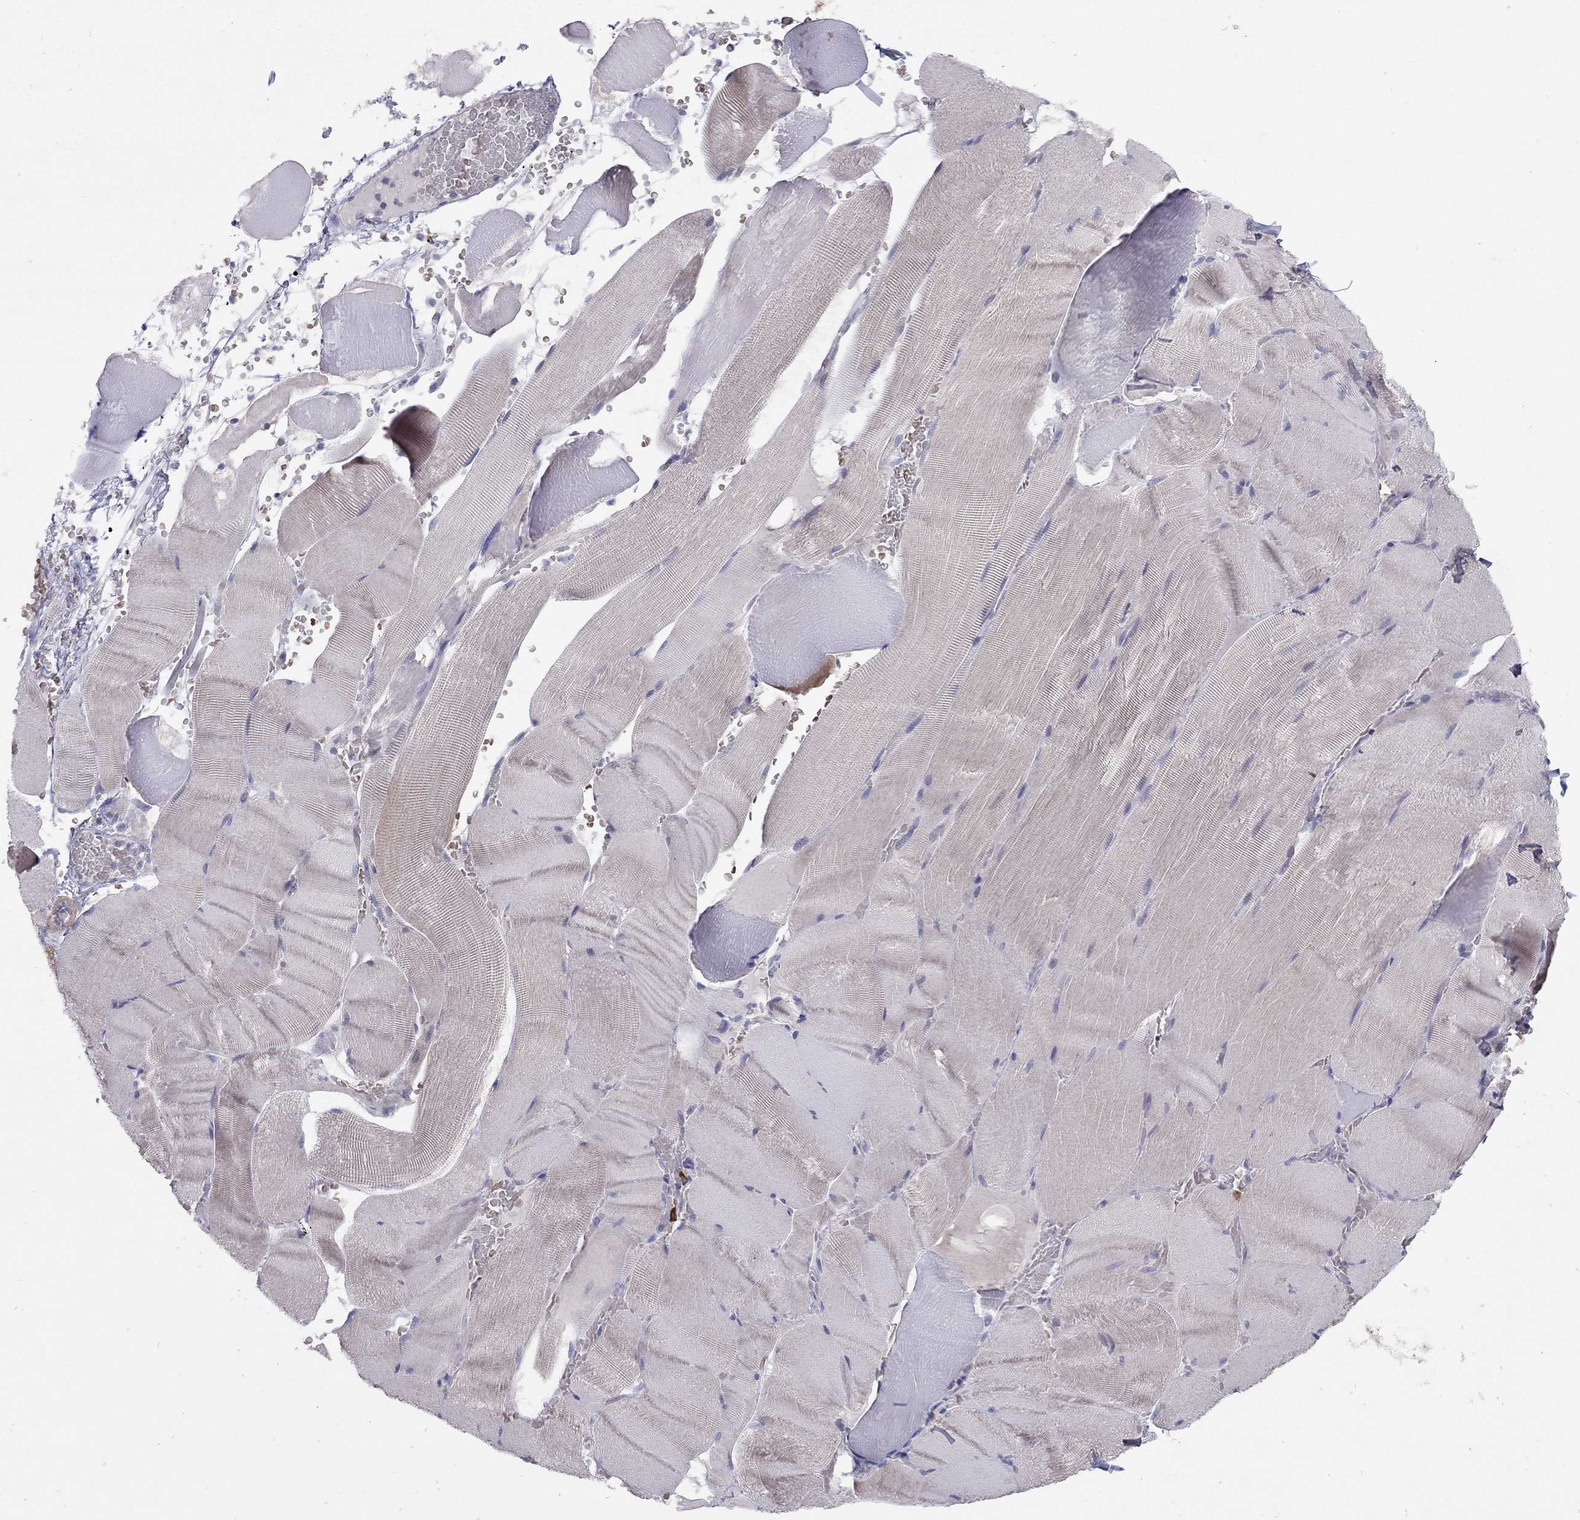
{"staining": {"intensity": "negative", "quantity": "none", "location": "none"}, "tissue": "skeletal muscle", "cell_type": "Myocytes", "image_type": "normal", "snomed": [{"axis": "morphology", "description": "Normal tissue, NOS"}, {"axis": "topography", "description": "Skeletal muscle"}], "caption": "Immunohistochemistry (IHC) image of benign human skeletal muscle stained for a protein (brown), which demonstrates no staining in myocytes.", "gene": "SYTL2", "patient": {"sex": "male", "age": 56}}